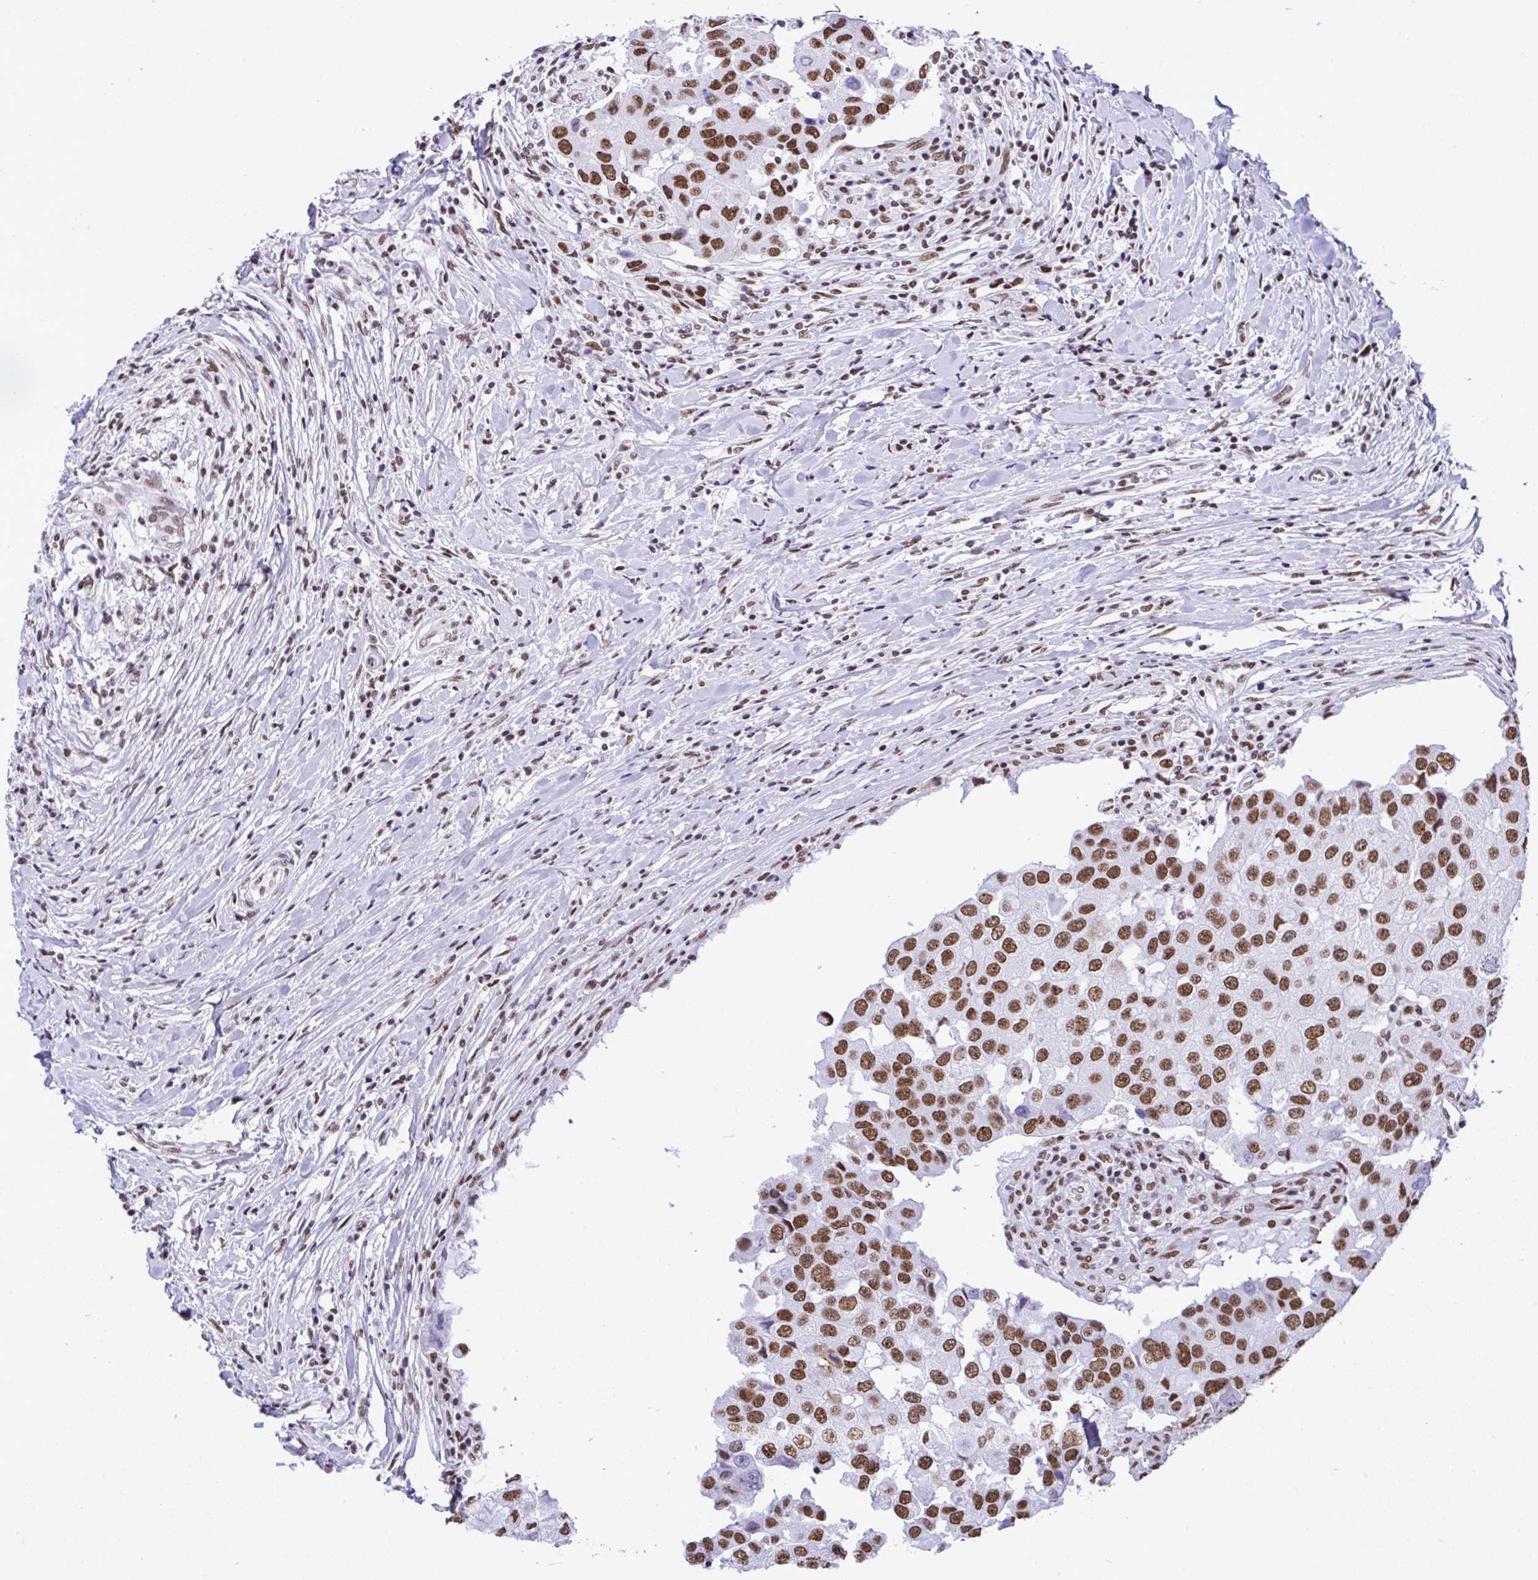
{"staining": {"intensity": "moderate", "quantity": ">75%", "location": "nuclear"}, "tissue": "breast cancer", "cell_type": "Tumor cells", "image_type": "cancer", "snomed": [{"axis": "morphology", "description": "Duct carcinoma"}, {"axis": "topography", "description": "Breast"}], "caption": "Protein analysis of invasive ductal carcinoma (breast) tissue reveals moderate nuclear expression in approximately >75% of tumor cells.", "gene": "DDX52", "patient": {"sex": "female", "age": 27}}